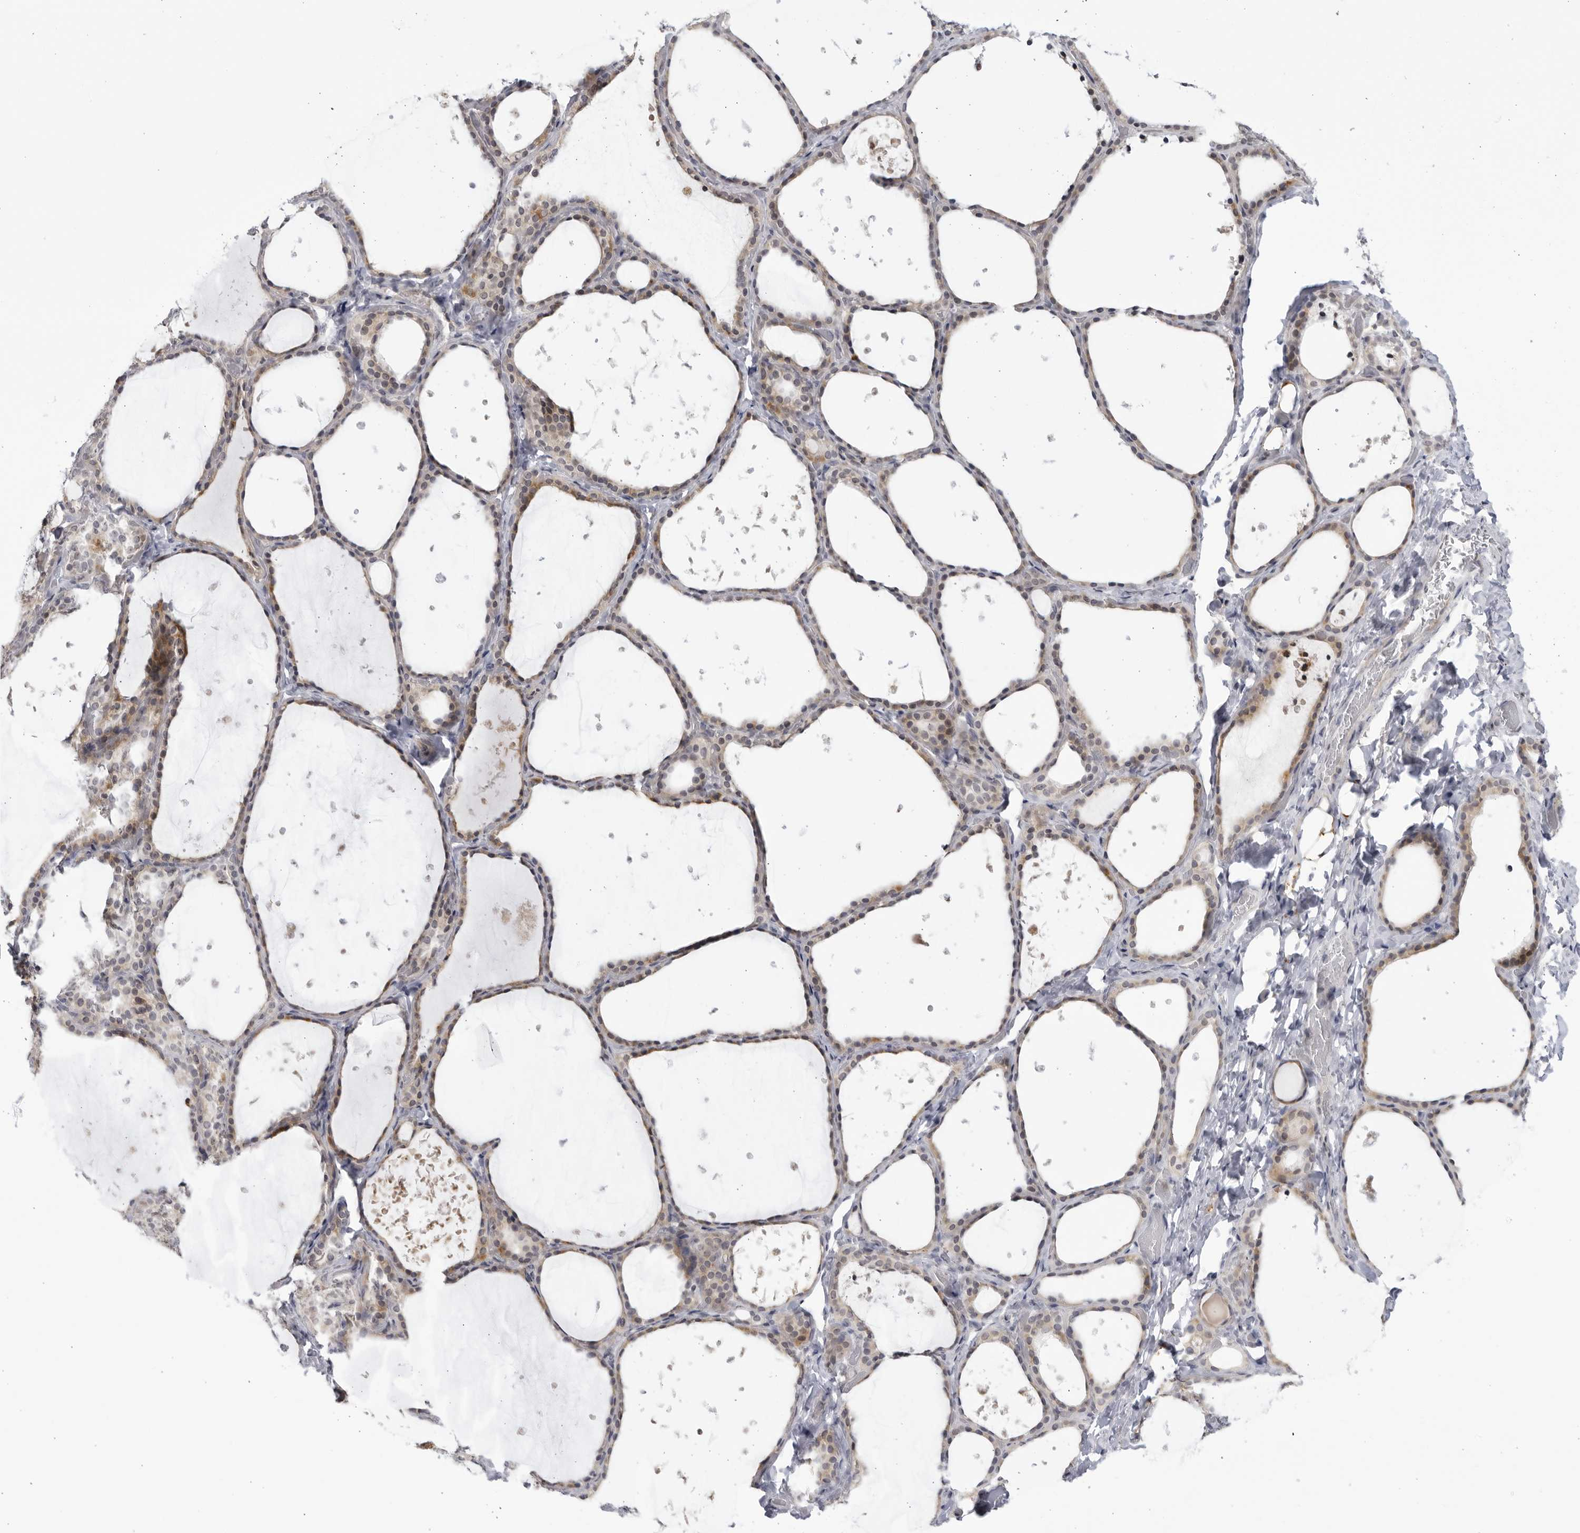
{"staining": {"intensity": "weak", "quantity": "25%-75%", "location": "cytoplasmic/membranous"}, "tissue": "thyroid gland", "cell_type": "Glandular cells", "image_type": "normal", "snomed": [{"axis": "morphology", "description": "Normal tissue, NOS"}, {"axis": "topography", "description": "Thyroid gland"}], "caption": "Normal thyroid gland was stained to show a protein in brown. There is low levels of weak cytoplasmic/membranous expression in approximately 25%-75% of glandular cells. (Stains: DAB (3,3'-diaminobenzidine) in brown, nuclei in blue, Microscopy: brightfield microscopy at high magnification).", "gene": "CNBD1", "patient": {"sex": "female", "age": 44}}